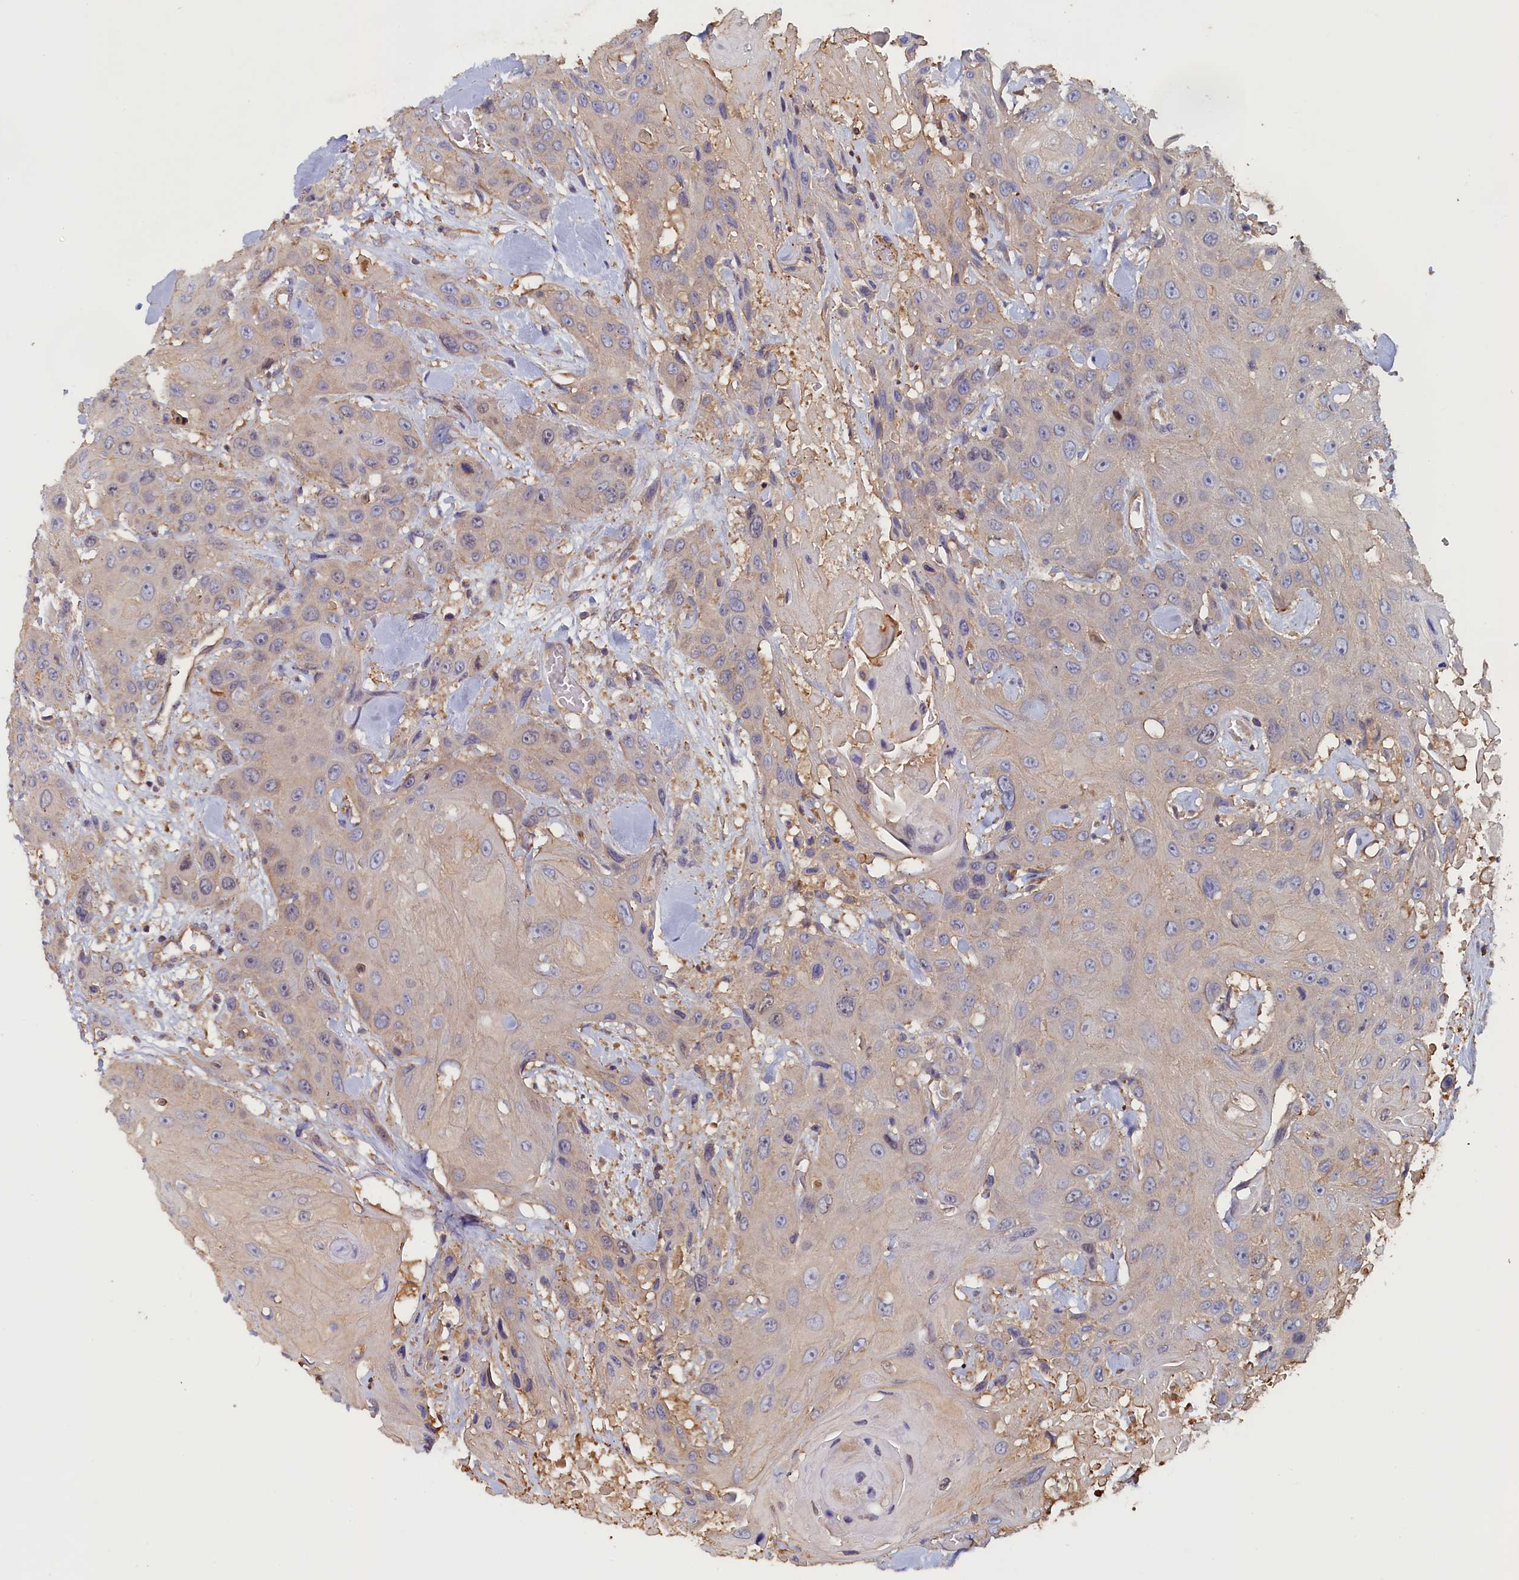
{"staining": {"intensity": "weak", "quantity": "<25%", "location": "cytoplasmic/membranous"}, "tissue": "head and neck cancer", "cell_type": "Tumor cells", "image_type": "cancer", "snomed": [{"axis": "morphology", "description": "Squamous cell carcinoma, NOS"}, {"axis": "topography", "description": "Head-Neck"}], "caption": "Head and neck cancer (squamous cell carcinoma) was stained to show a protein in brown. There is no significant expression in tumor cells.", "gene": "ANKRD2", "patient": {"sex": "male", "age": 81}}